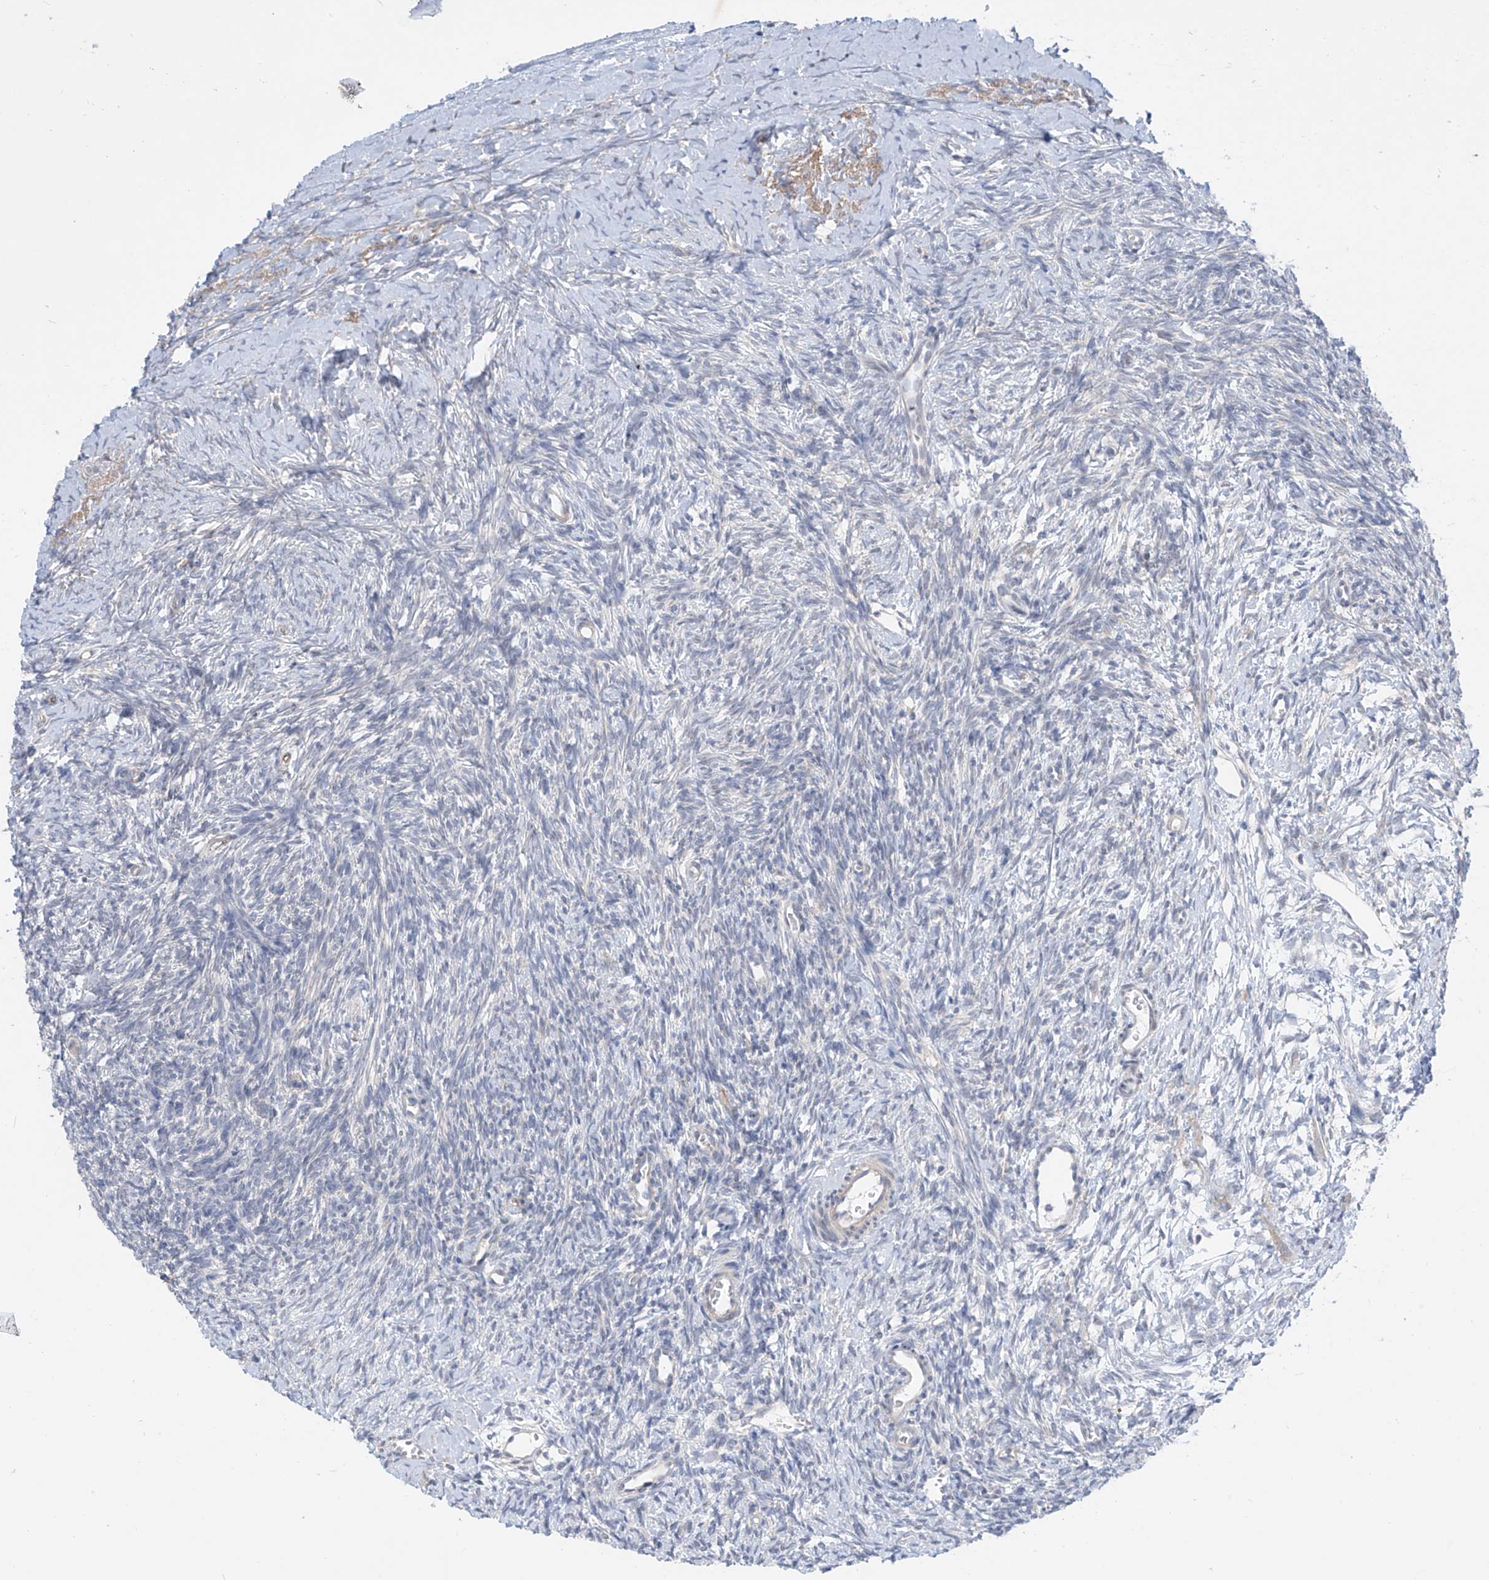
{"staining": {"intensity": "negative", "quantity": "none", "location": "none"}, "tissue": "ovary", "cell_type": "Ovarian stroma cells", "image_type": "normal", "snomed": [{"axis": "morphology", "description": "Normal tissue, NOS"}, {"axis": "morphology", "description": "Developmental malformation"}, {"axis": "topography", "description": "Ovary"}], "caption": "IHC histopathology image of unremarkable ovary: ovary stained with DAB exhibits no significant protein expression in ovarian stroma cells.", "gene": "ABLIM2", "patient": {"sex": "female", "age": 39}}